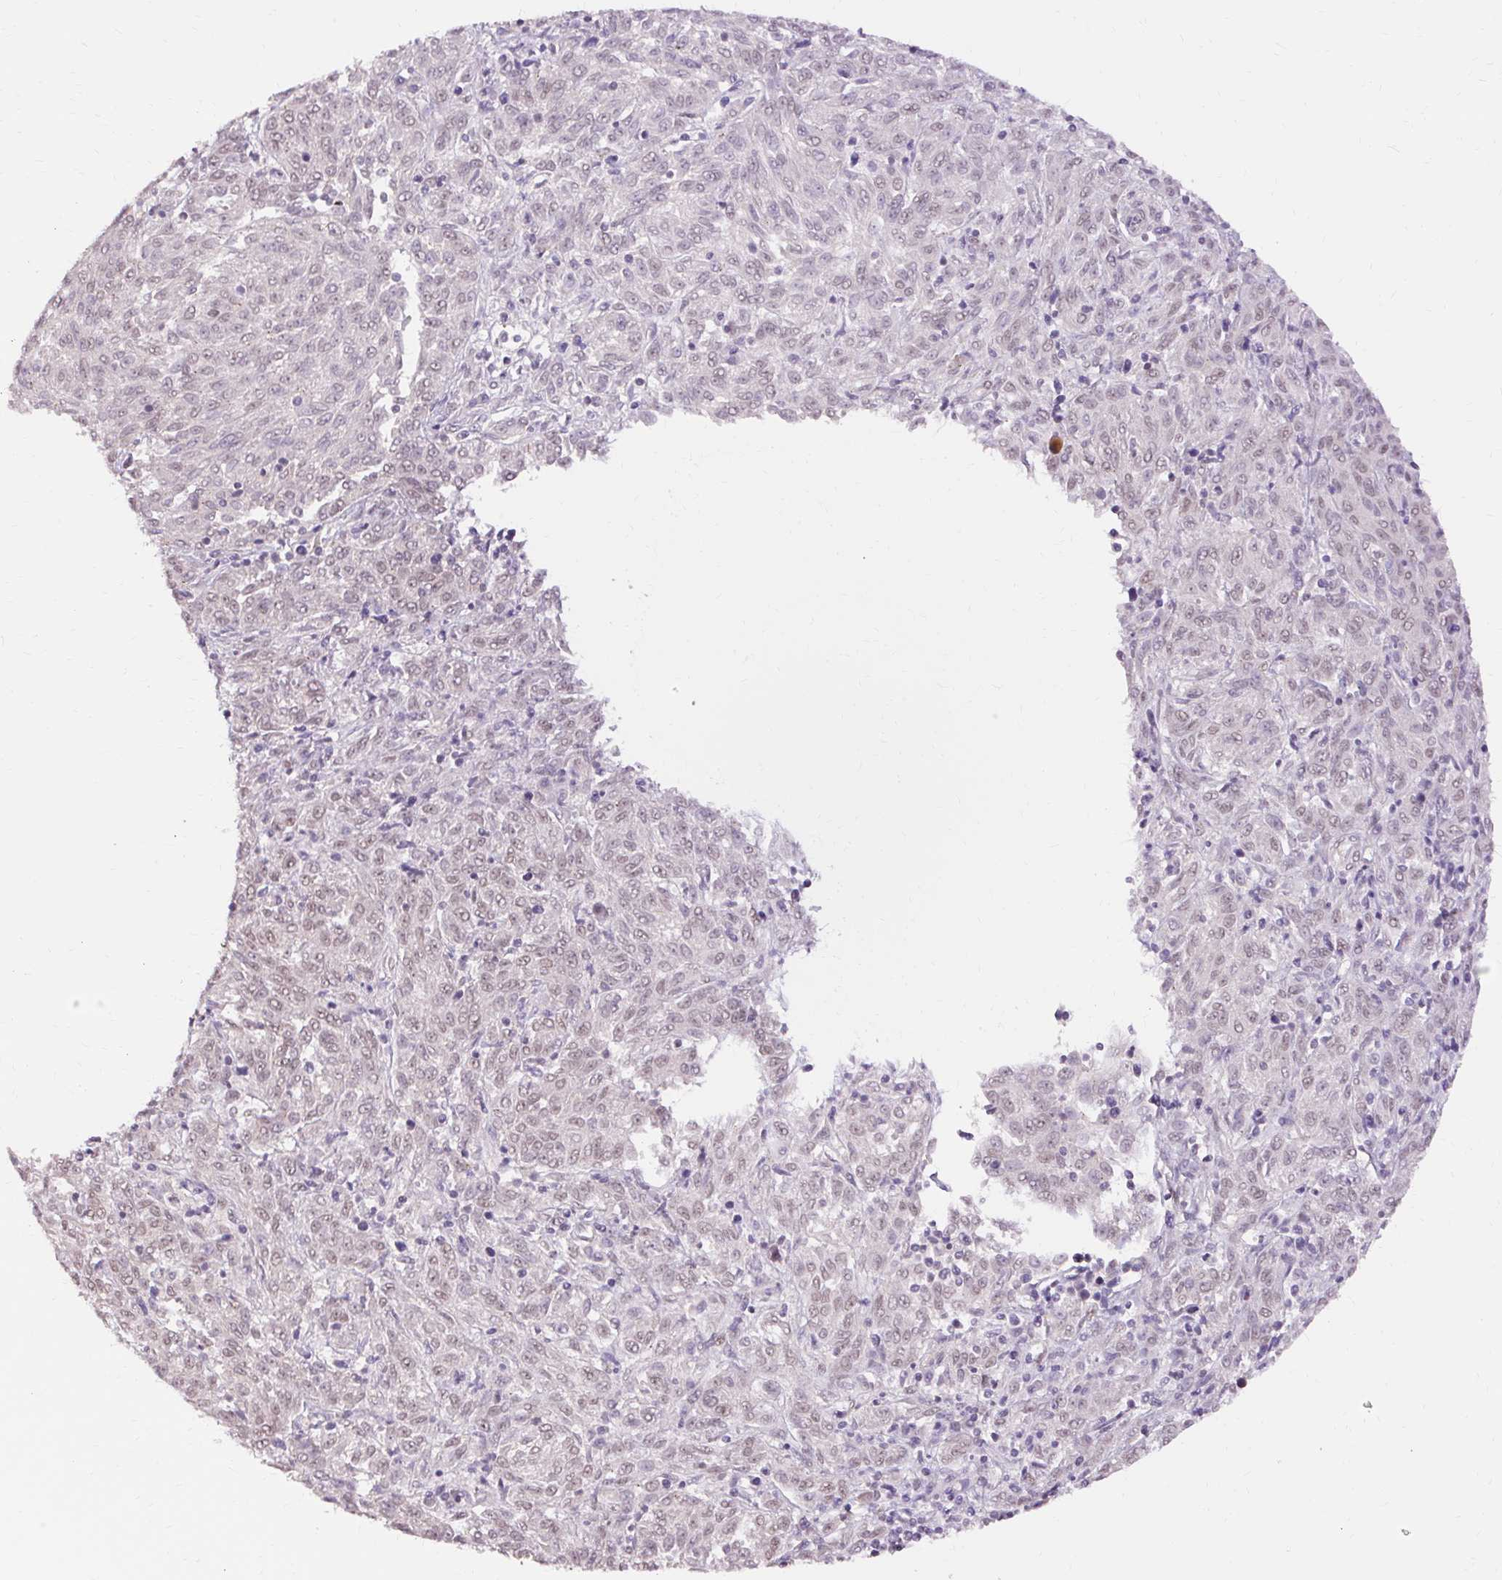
{"staining": {"intensity": "weak", "quantity": "25%-75%", "location": "nuclear"}, "tissue": "melanoma", "cell_type": "Tumor cells", "image_type": "cancer", "snomed": [{"axis": "morphology", "description": "Malignant melanoma, NOS"}, {"axis": "topography", "description": "Skin"}], "caption": "Weak nuclear positivity is seen in about 25%-75% of tumor cells in malignant melanoma.", "gene": "NPIPB12", "patient": {"sex": "female", "age": 72}}